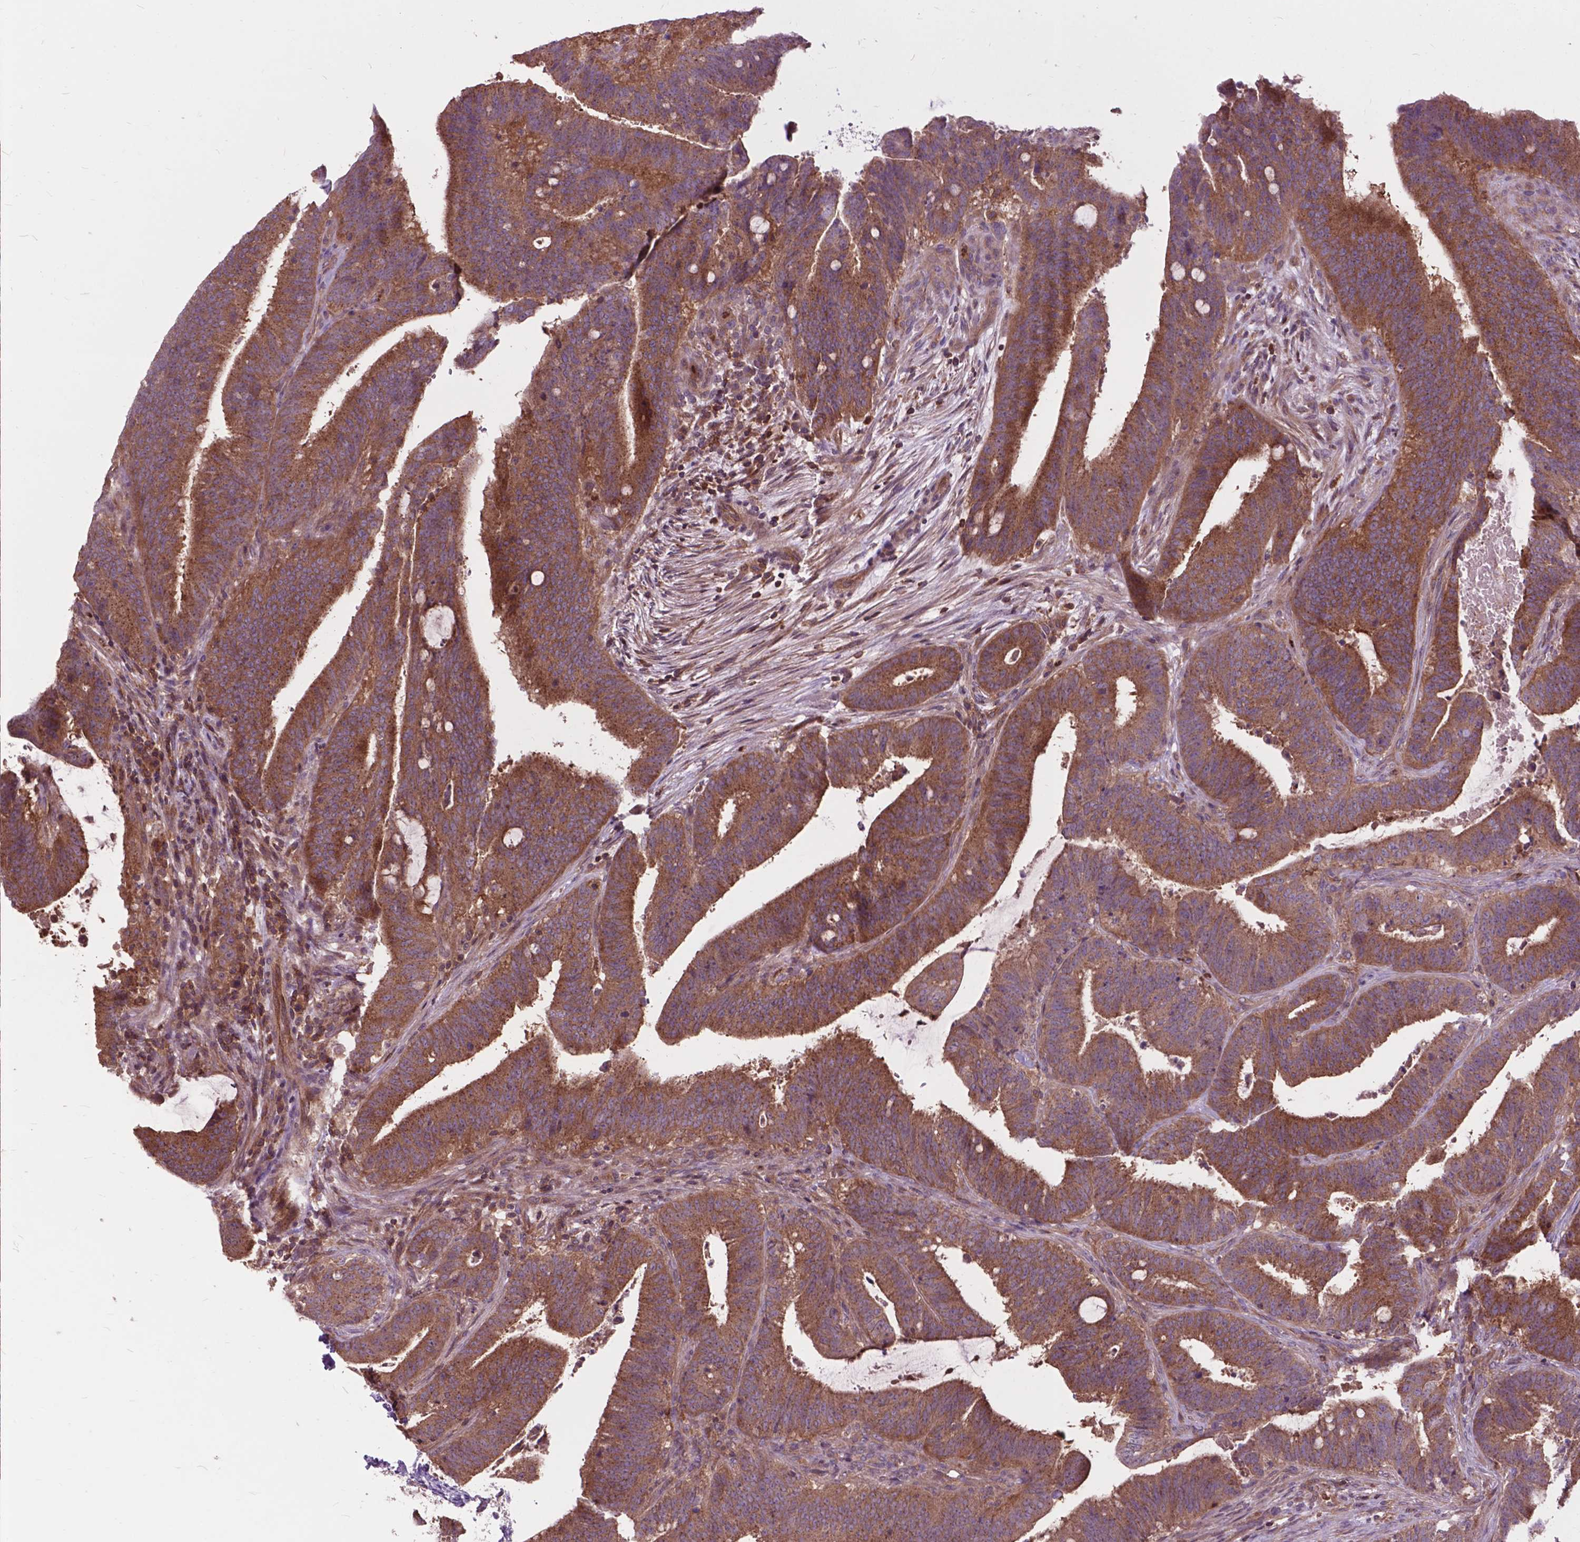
{"staining": {"intensity": "moderate", "quantity": ">75%", "location": "cytoplasmic/membranous"}, "tissue": "colorectal cancer", "cell_type": "Tumor cells", "image_type": "cancer", "snomed": [{"axis": "morphology", "description": "Adenocarcinoma, NOS"}, {"axis": "topography", "description": "Colon"}], "caption": "This is an image of IHC staining of colorectal adenocarcinoma, which shows moderate staining in the cytoplasmic/membranous of tumor cells.", "gene": "ARAF", "patient": {"sex": "female", "age": 43}}